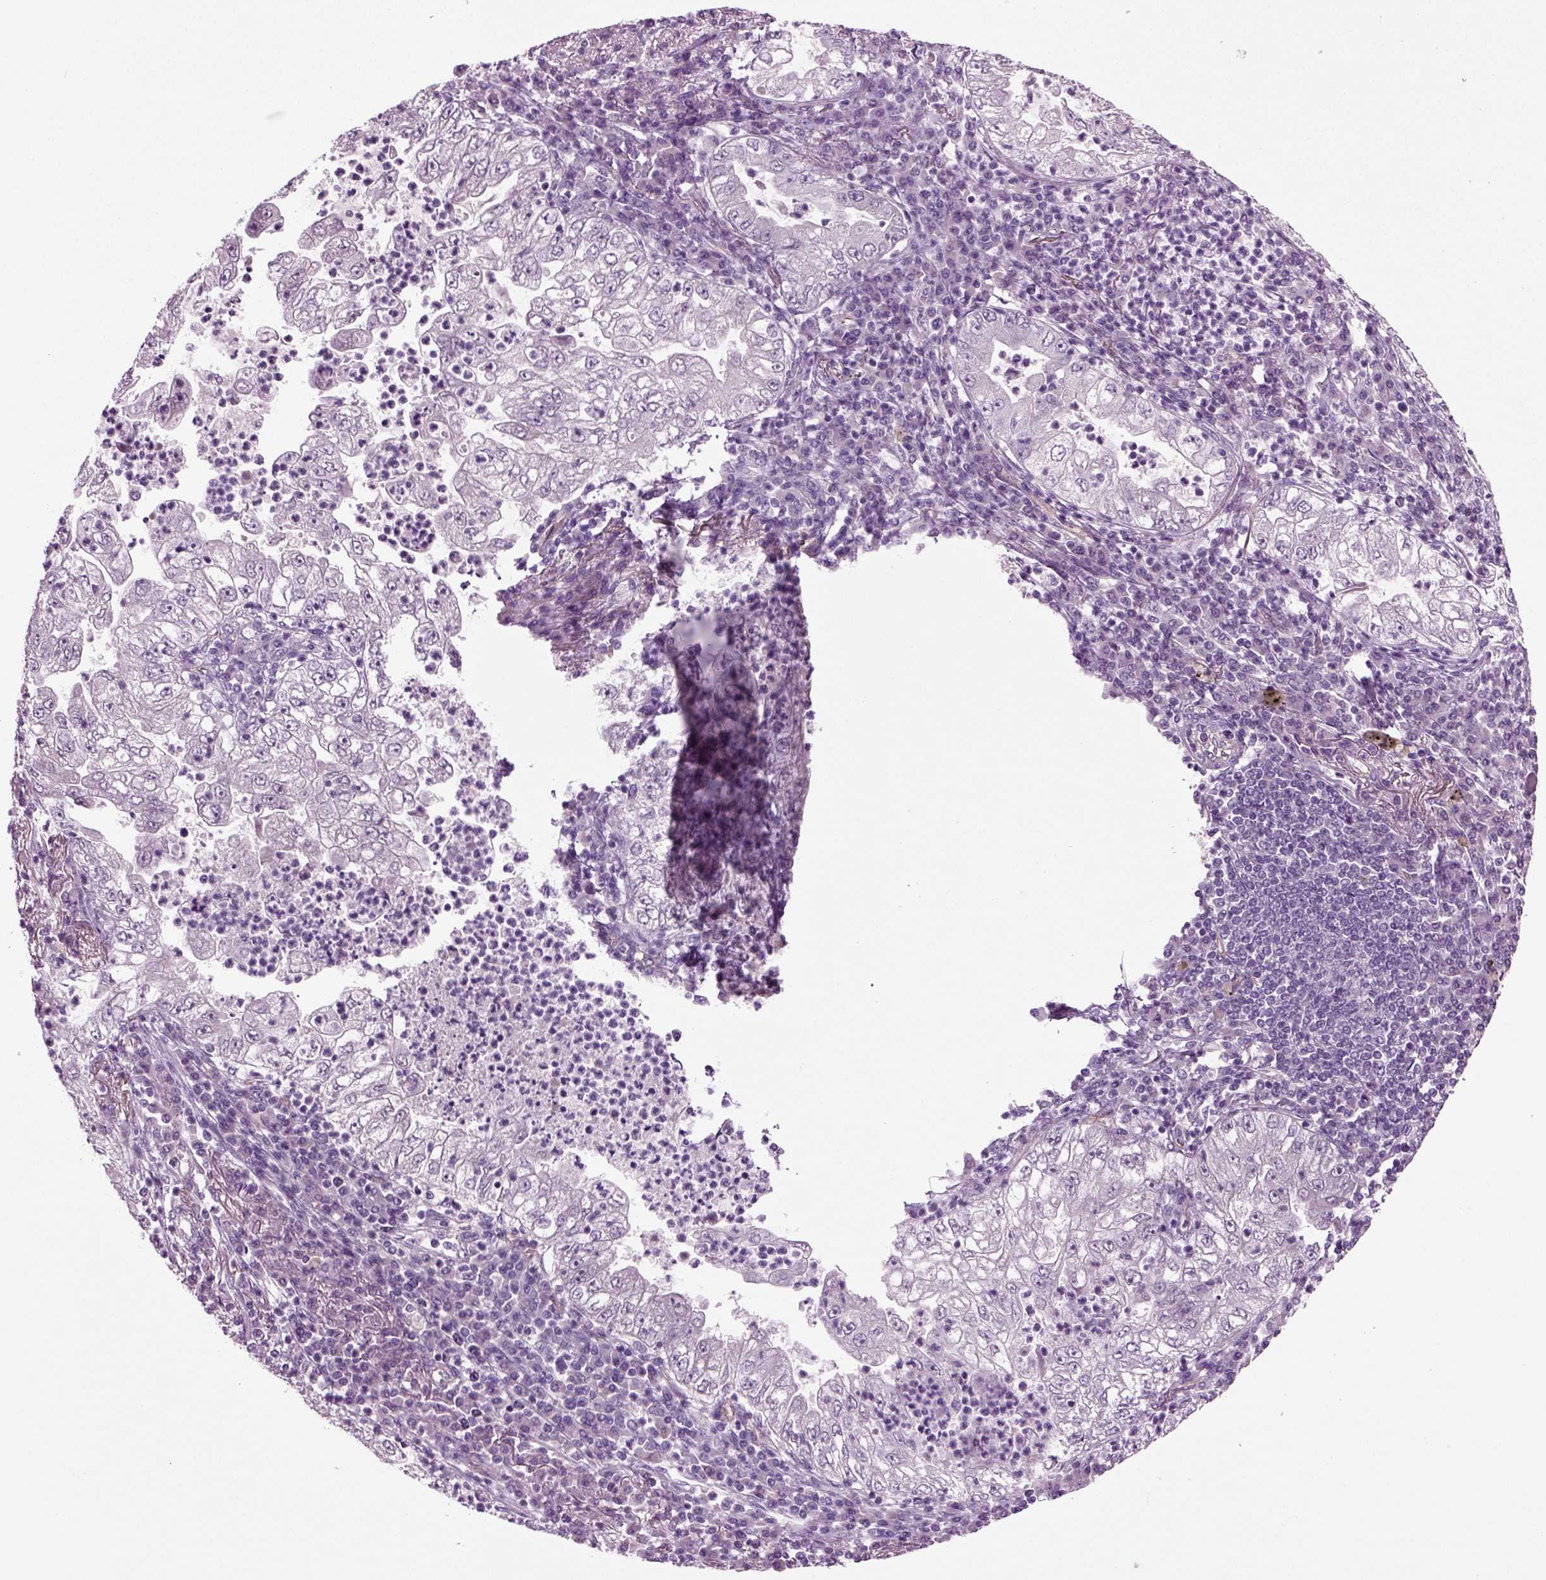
{"staining": {"intensity": "negative", "quantity": "none", "location": "none"}, "tissue": "lung cancer", "cell_type": "Tumor cells", "image_type": "cancer", "snomed": [{"axis": "morphology", "description": "Adenocarcinoma, NOS"}, {"axis": "topography", "description": "Lung"}], "caption": "IHC histopathology image of neoplastic tissue: human lung cancer (adenocarcinoma) stained with DAB (3,3'-diaminobenzidine) exhibits no significant protein staining in tumor cells.", "gene": "COL9A2", "patient": {"sex": "female", "age": 73}}